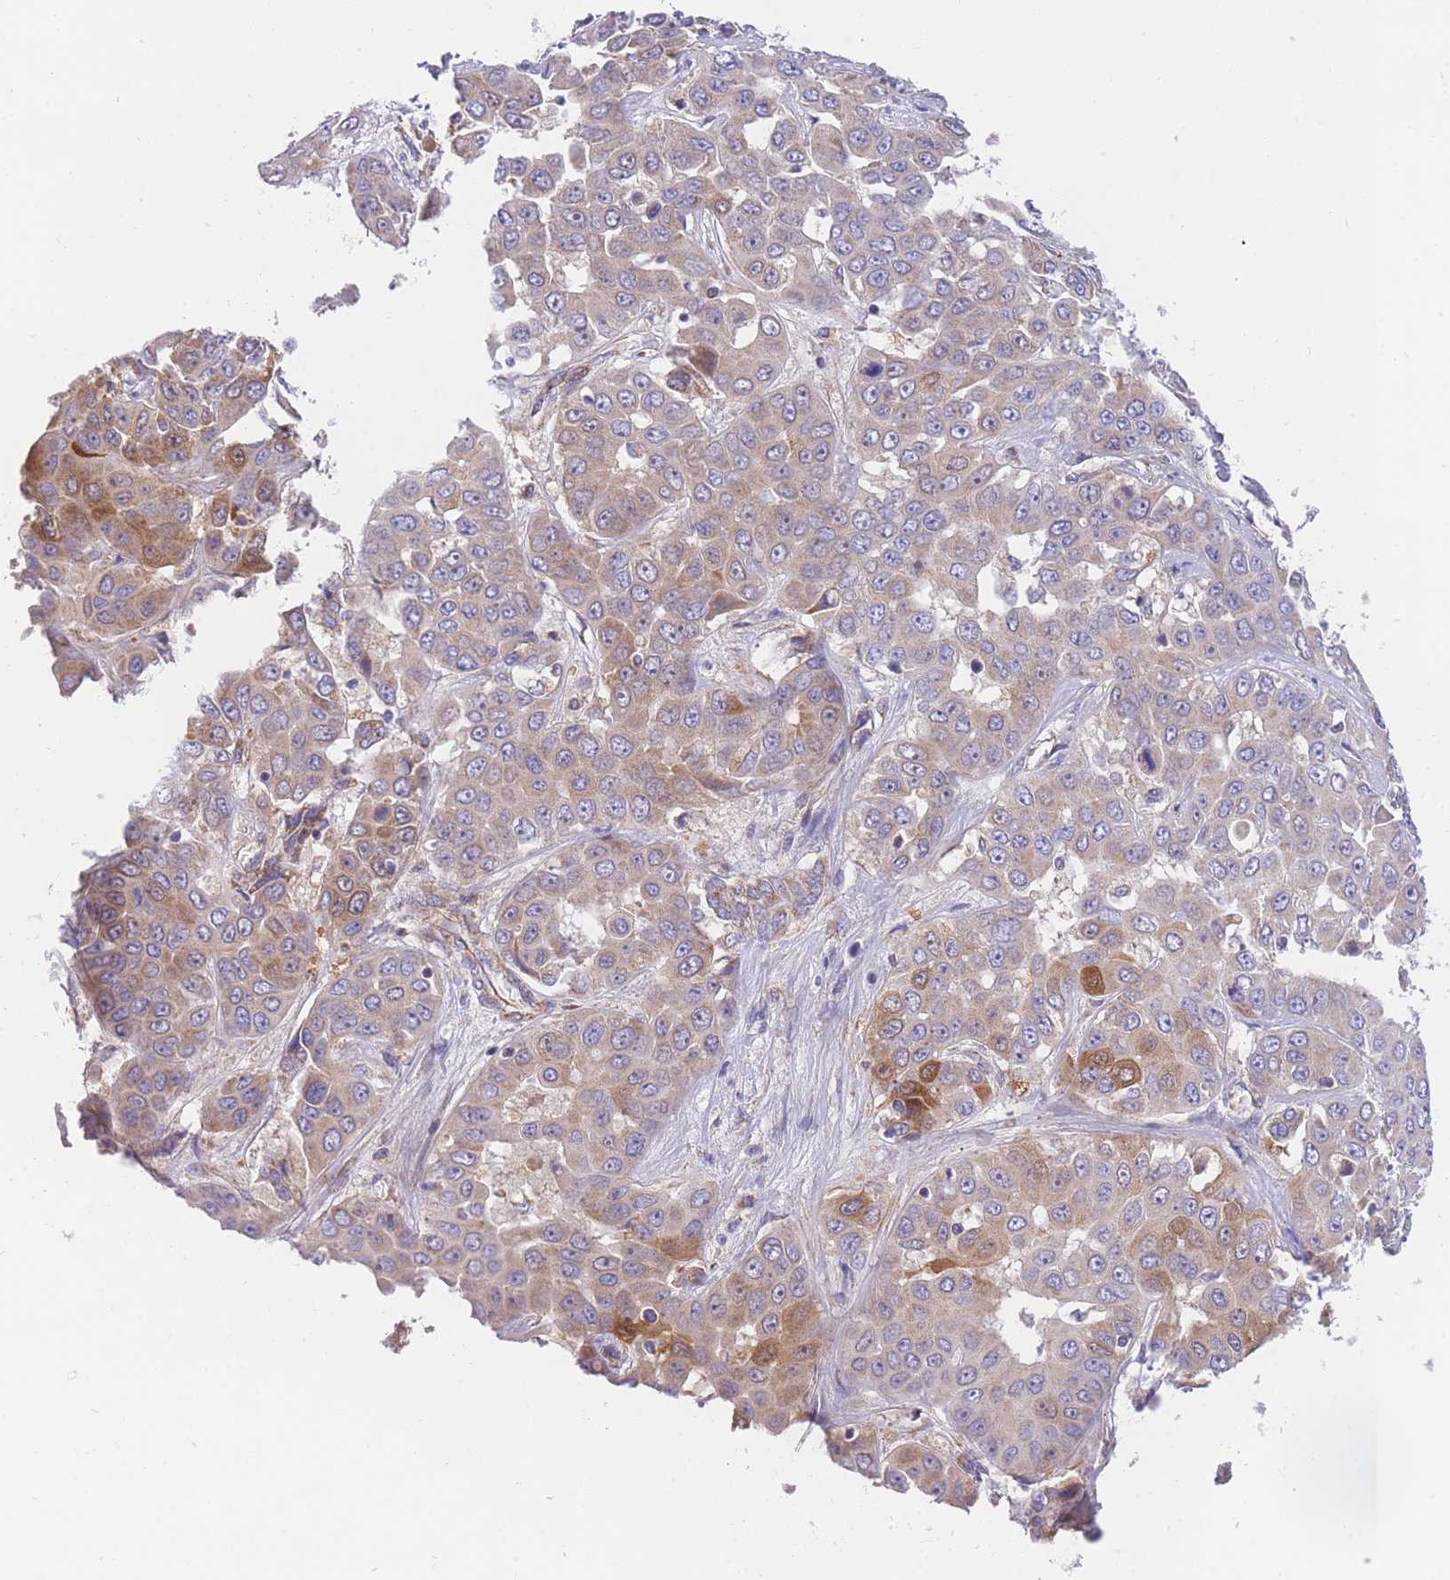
{"staining": {"intensity": "moderate", "quantity": "<25%", "location": "cytoplasmic/membranous"}, "tissue": "liver cancer", "cell_type": "Tumor cells", "image_type": "cancer", "snomed": [{"axis": "morphology", "description": "Cholangiocarcinoma"}, {"axis": "topography", "description": "Liver"}], "caption": "The photomicrograph demonstrates staining of liver cancer, revealing moderate cytoplasmic/membranous protein positivity (brown color) within tumor cells. (DAB (3,3'-diaminobenzidine) = brown stain, brightfield microscopy at high magnification).", "gene": "MTRES1", "patient": {"sex": "female", "age": 52}}